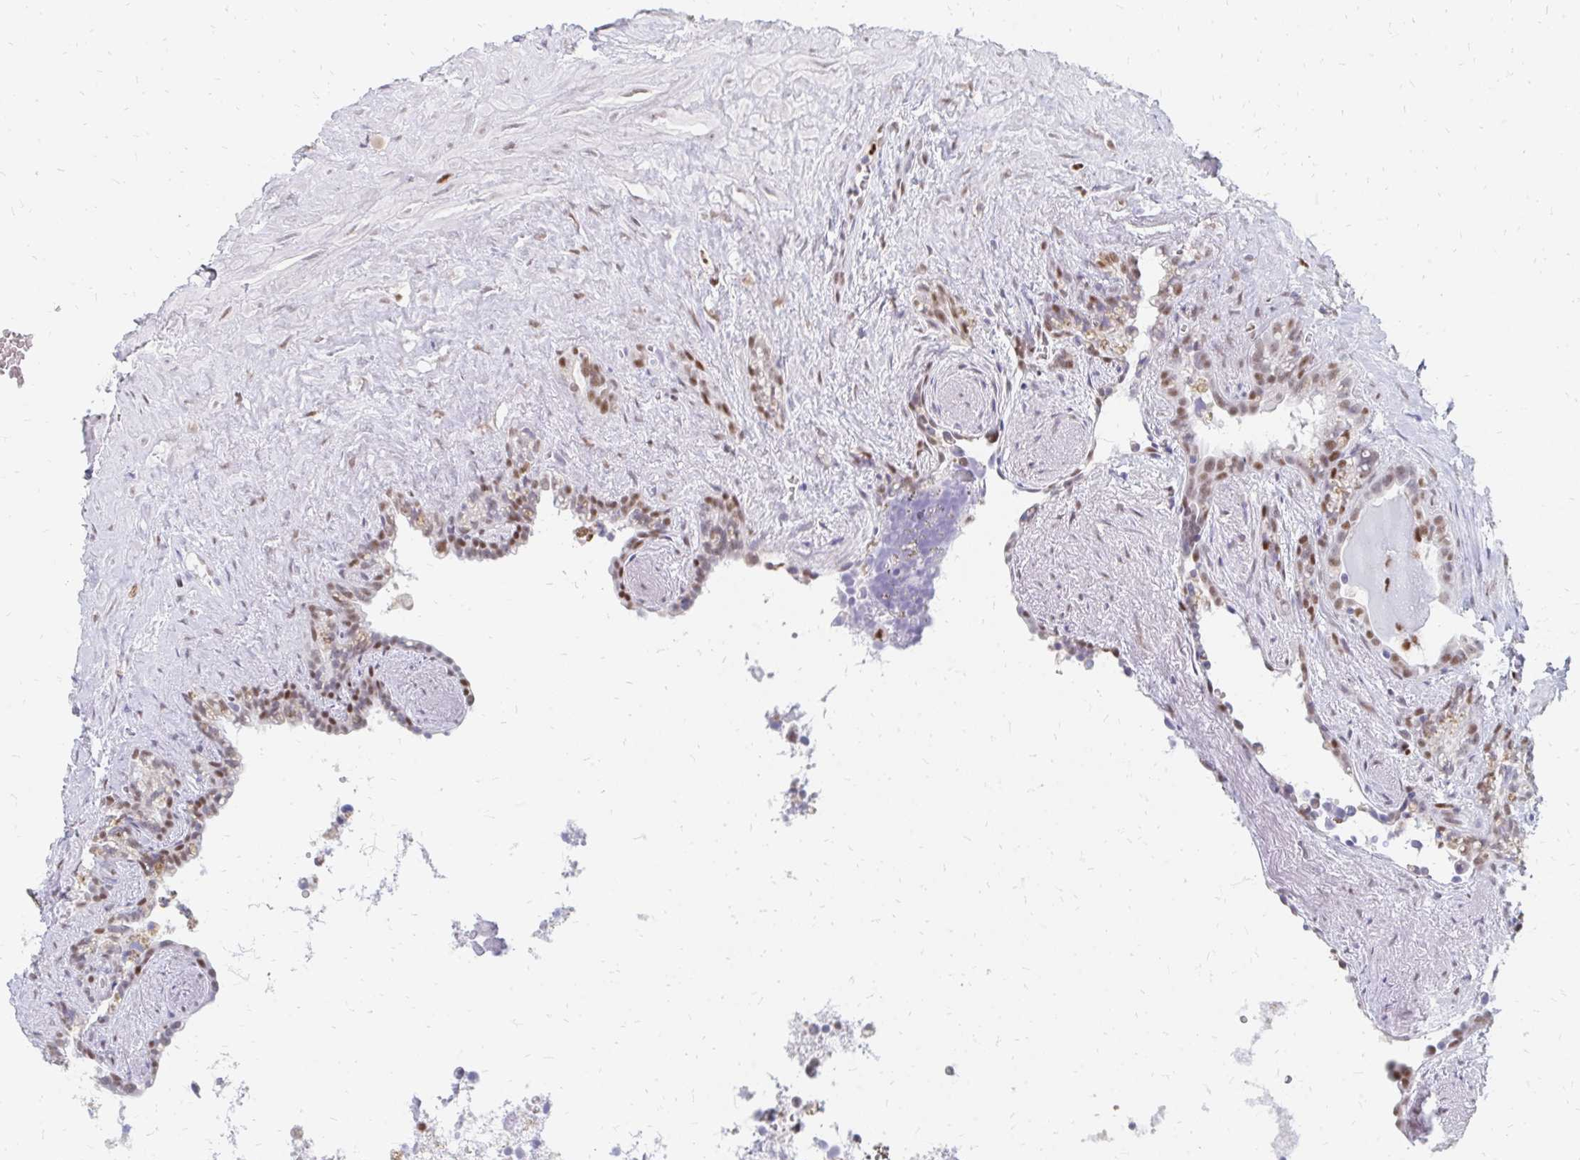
{"staining": {"intensity": "moderate", "quantity": "25%-75%", "location": "nuclear"}, "tissue": "seminal vesicle", "cell_type": "Glandular cells", "image_type": "normal", "snomed": [{"axis": "morphology", "description": "Normal tissue, NOS"}, {"axis": "topography", "description": "Seminal veicle"}], "caption": "Immunohistochemistry (IHC) micrograph of normal seminal vesicle: human seminal vesicle stained using immunohistochemistry reveals medium levels of moderate protein expression localized specifically in the nuclear of glandular cells, appearing as a nuclear brown color.", "gene": "PLK3", "patient": {"sex": "male", "age": 76}}